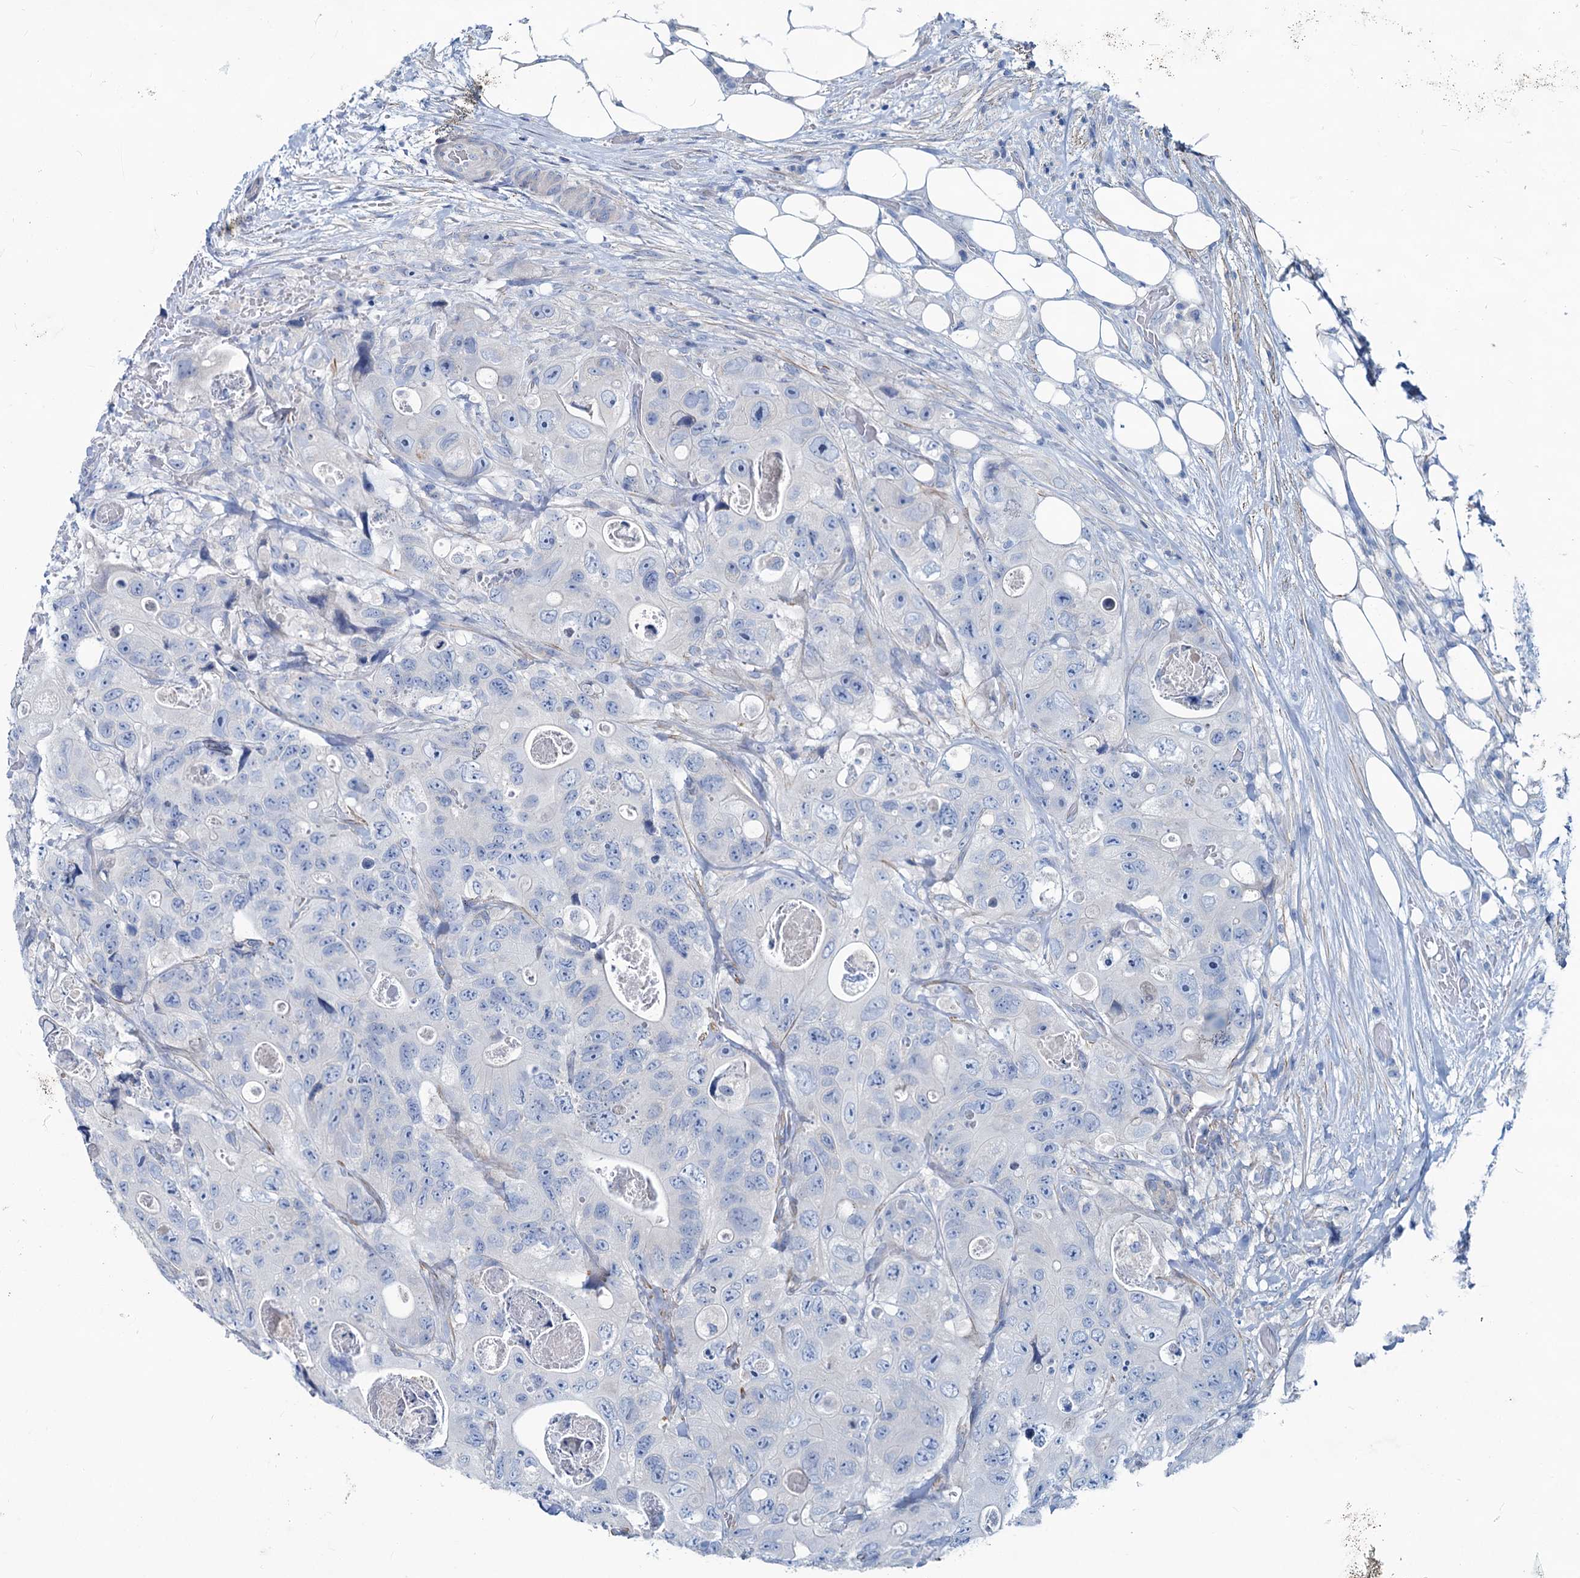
{"staining": {"intensity": "negative", "quantity": "none", "location": "none"}, "tissue": "colorectal cancer", "cell_type": "Tumor cells", "image_type": "cancer", "snomed": [{"axis": "morphology", "description": "Adenocarcinoma, NOS"}, {"axis": "topography", "description": "Colon"}], "caption": "Micrograph shows no significant protein staining in tumor cells of colorectal cancer (adenocarcinoma).", "gene": "SLC1A3", "patient": {"sex": "female", "age": 46}}